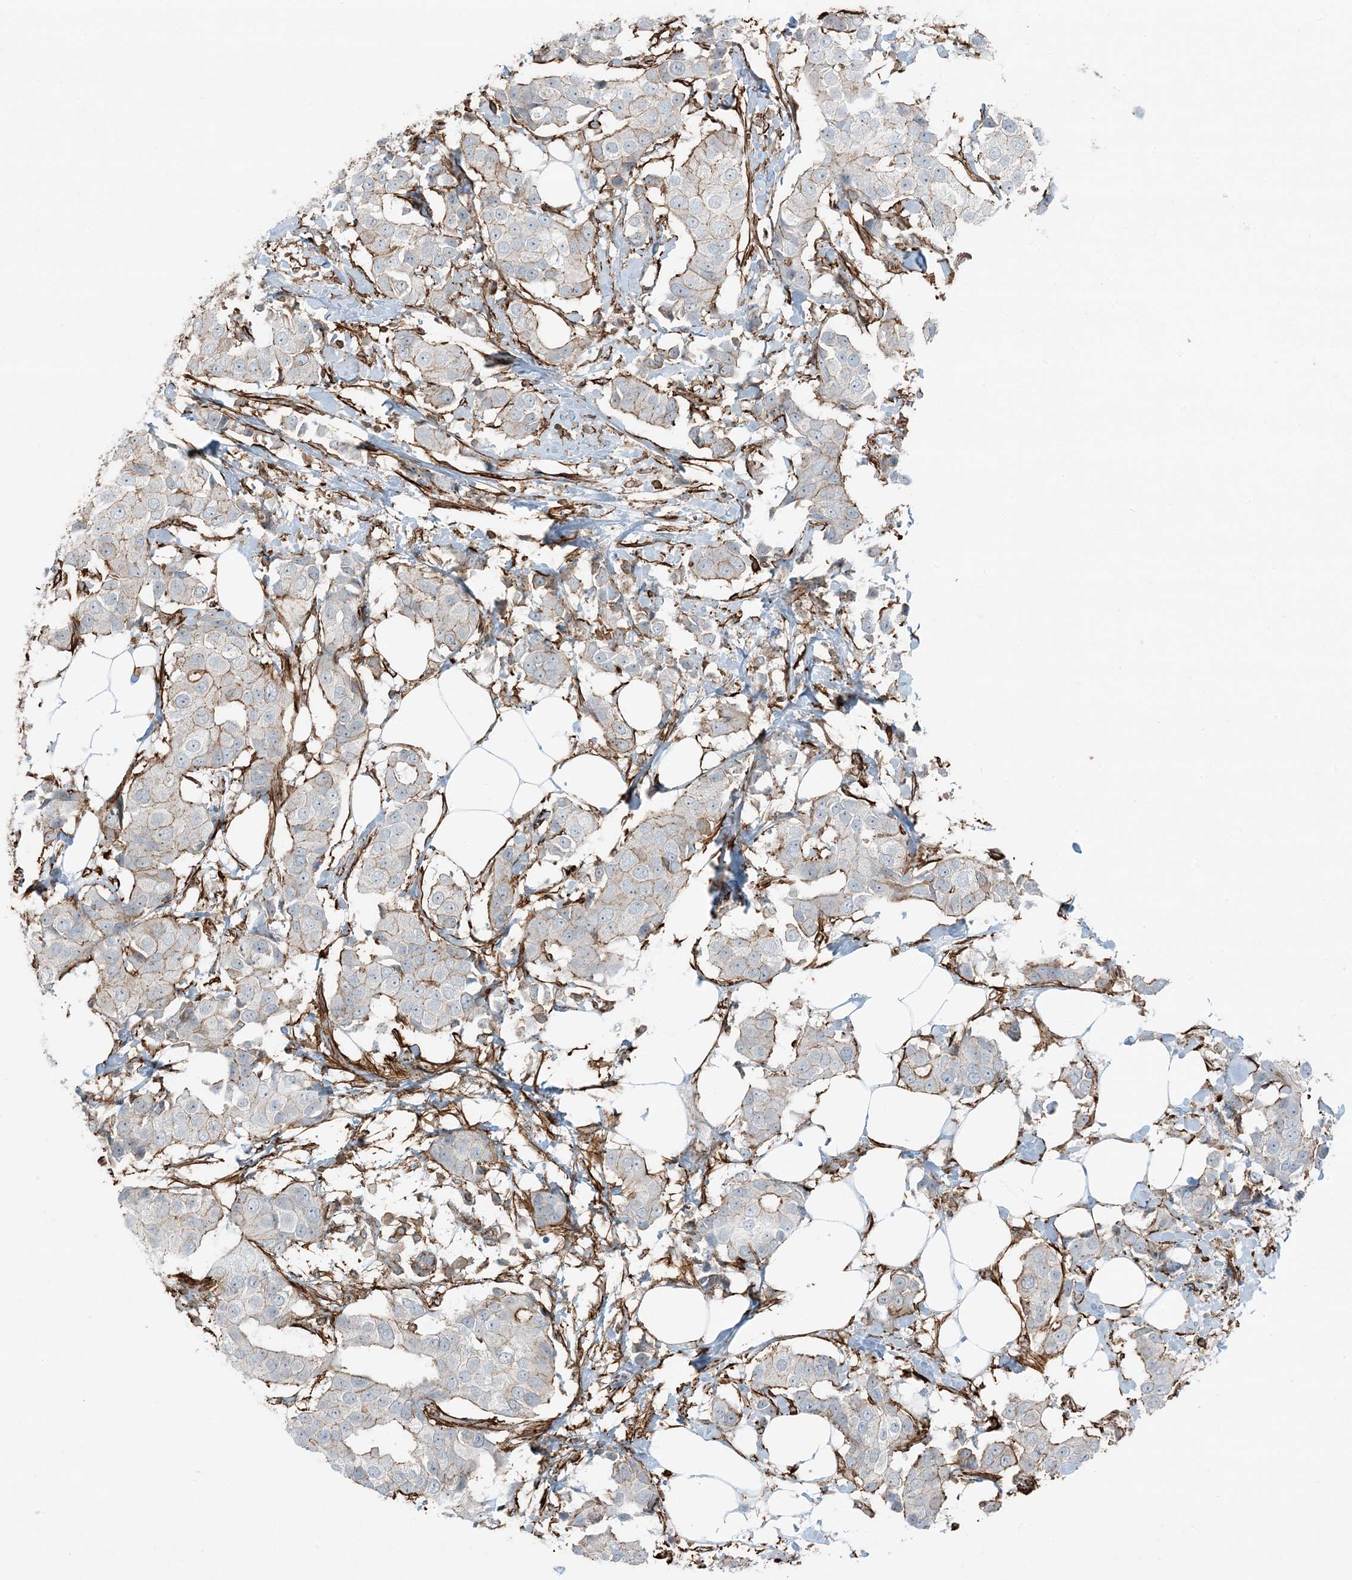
{"staining": {"intensity": "weak", "quantity": "<25%", "location": "cytoplasmic/membranous"}, "tissue": "breast cancer", "cell_type": "Tumor cells", "image_type": "cancer", "snomed": [{"axis": "morphology", "description": "Normal tissue, NOS"}, {"axis": "morphology", "description": "Duct carcinoma"}, {"axis": "topography", "description": "Breast"}], "caption": "An image of breast cancer (intraductal carcinoma) stained for a protein reveals no brown staining in tumor cells.", "gene": "APOBEC3C", "patient": {"sex": "female", "age": 39}}